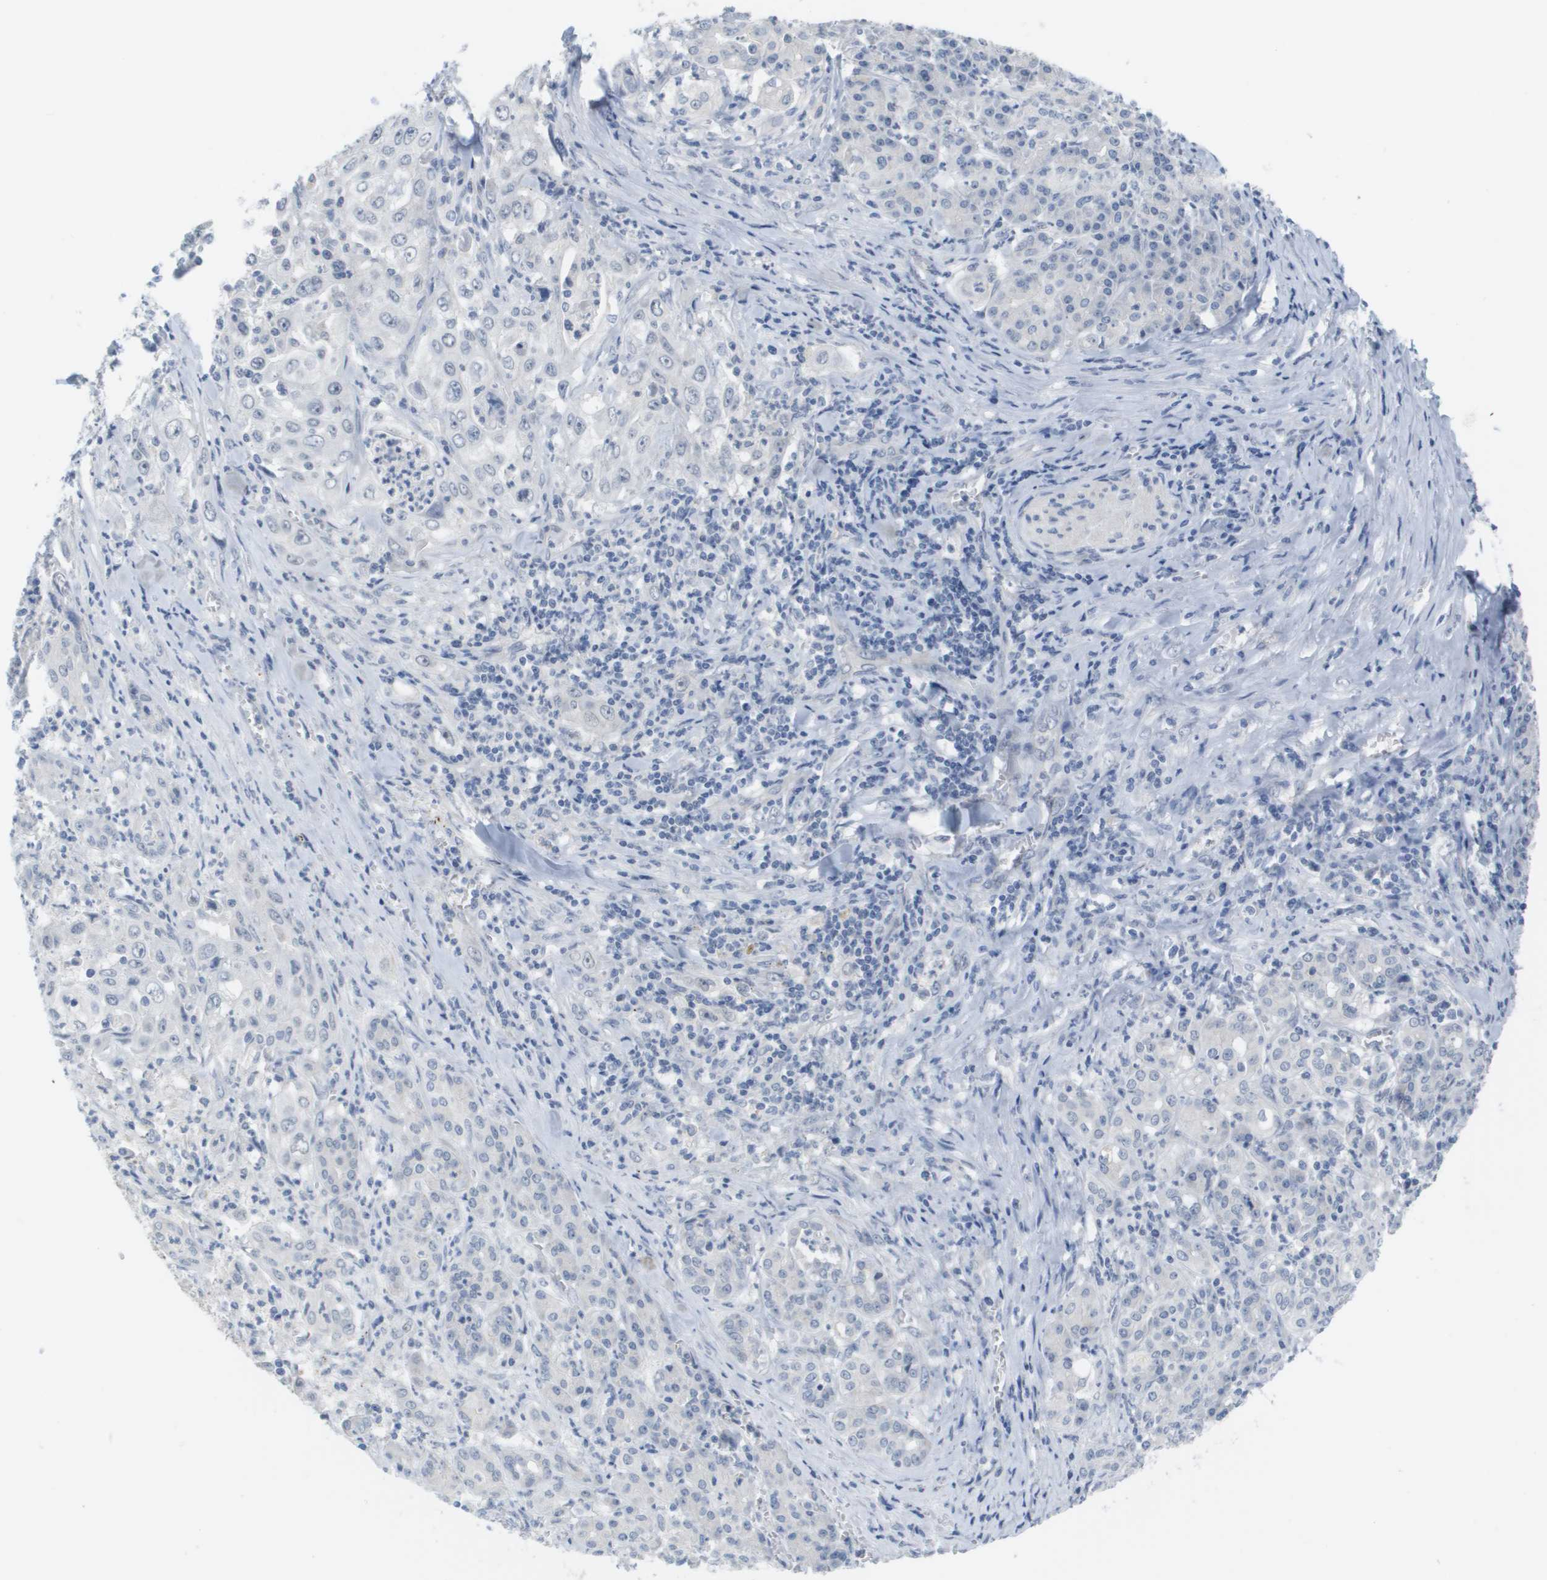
{"staining": {"intensity": "negative", "quantity": "none", "location": "none"}, "tissue": "pancreatic cancer", "cell_type": "Tumor cells", "image_type": "cancer", "snomed": [{"axis": "morphology", "description": "Adenocarcinoma, NOS"}, {"axis": "topography", "description": "Pancreas"}], "caption": "Histopathology image shows no significant protein expression in tumor cells of pancreatic adenocarcinoma.", "gene": "PDE4A", "patient": {"sex": "male", "age": 70}}